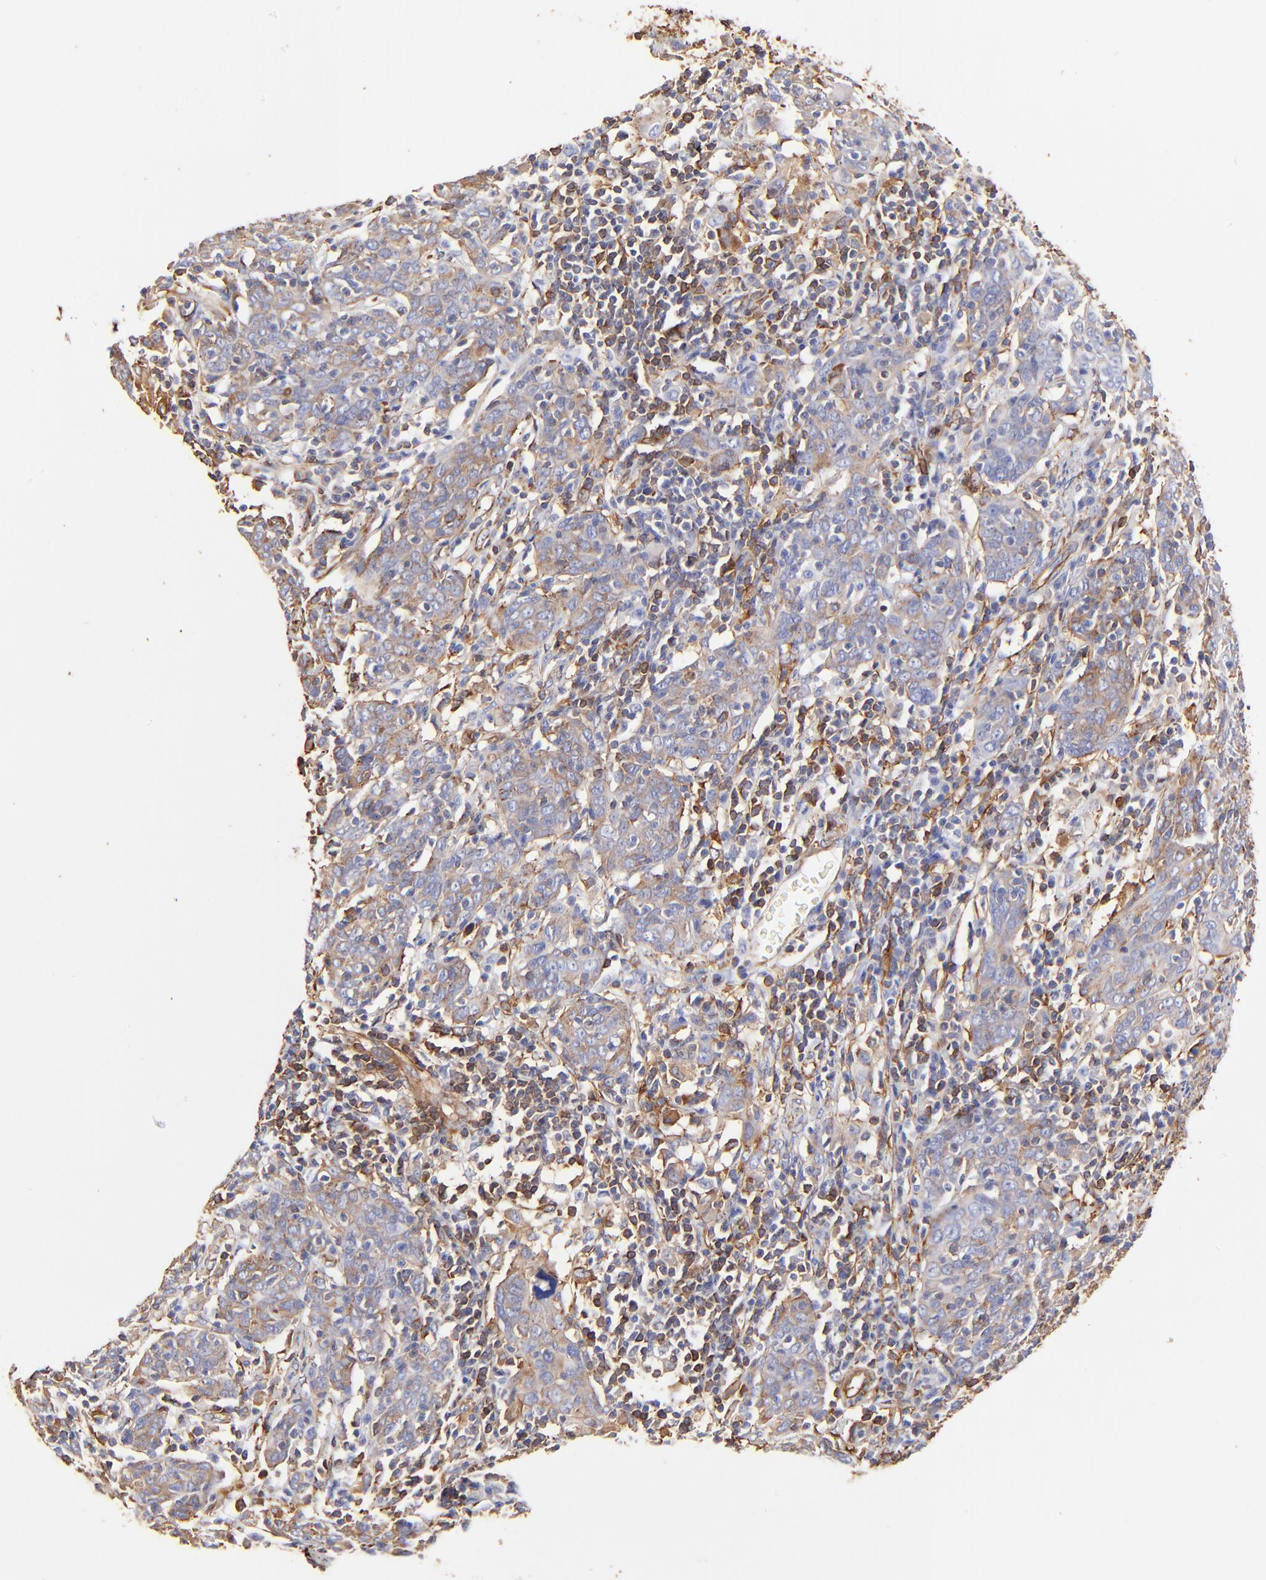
{"staining": {"intensity": "moderate", "quantity": ">75%", "location": "cytoplasmic/membranous"}, "tissue": "cervical cancer", "cell_type": "Tumor cells", "image_type": "cancer", "snomed": [{"axis": "morphology", "description": "Normal tissue, NOS"}, {"axis": "morphology", "description": "Squamous cell carcinoma, NOS"}, {"axis": "topography", "description": "Cervix"}], "caption": "A histopathology image of cervical cancer stained for a protein demonstrates moderate cytoplasmic/membranous brown staining in tumor cells. The staining is performed using DAB brown chromogen to label protein expression. The nuclei are counter-stained blue using hematoxylin.", "gene": "FLNA", "patient": {"sex": "female", "age": 67}}